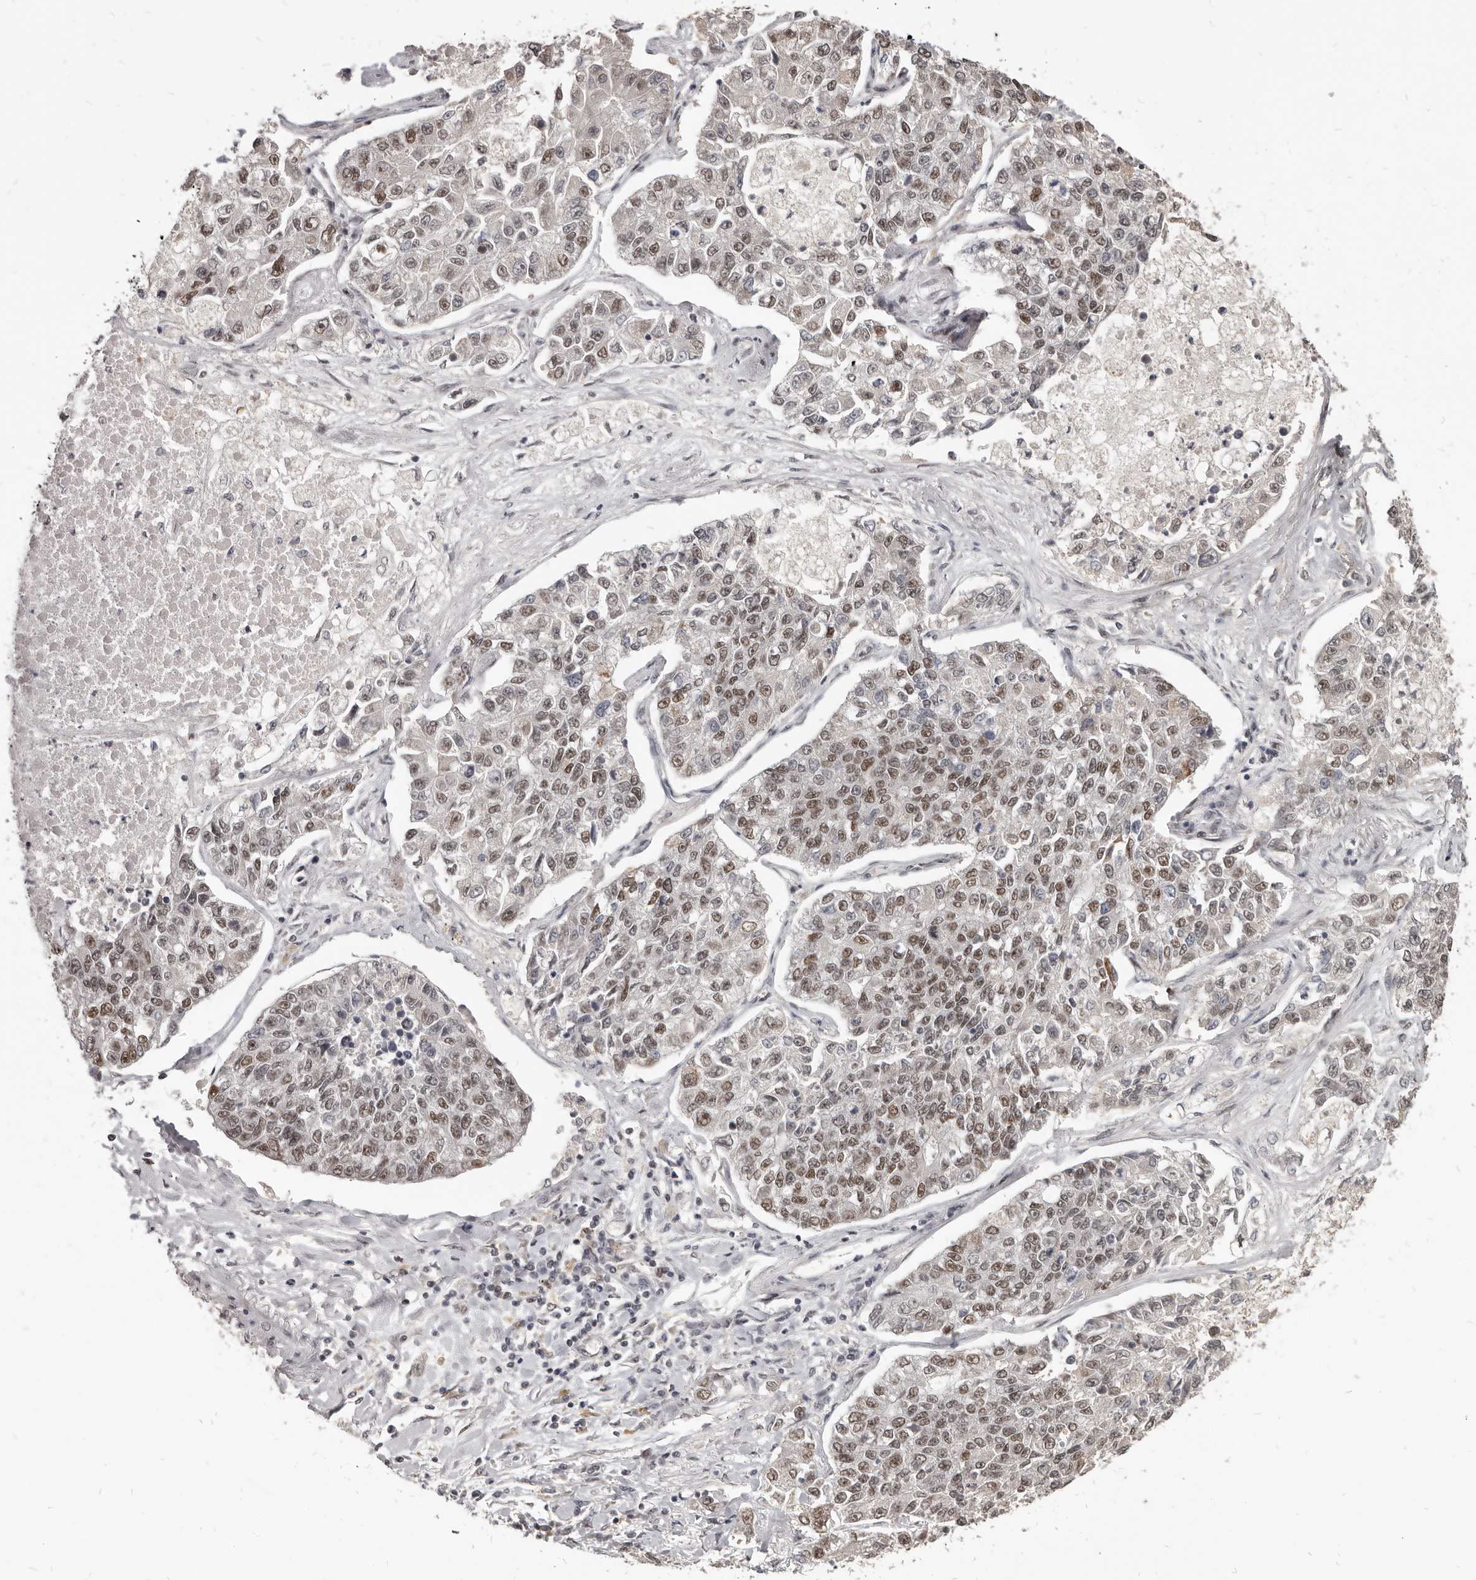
{"staining": {"intensity": "moderate", "quantity": ">75%", "location": "nuclear"}, "tissue": "lung cancer", "cell_type": "Tumor cells", "image_type": "cancer", "snomed": [{"axis": "morphology", "description": "Adenocarcinoma, NOS"}, {"axis": "topography", "description": "Lung"}], "caption": "Immunohistochemistry (IHC) of lung cancer (adenocarcinoma) demonstrates medium levels of moderate nuclear expression in about >75% of tumor cells.", "gene": "ATF5", "patient": {"sex": "male", "age": 49}}